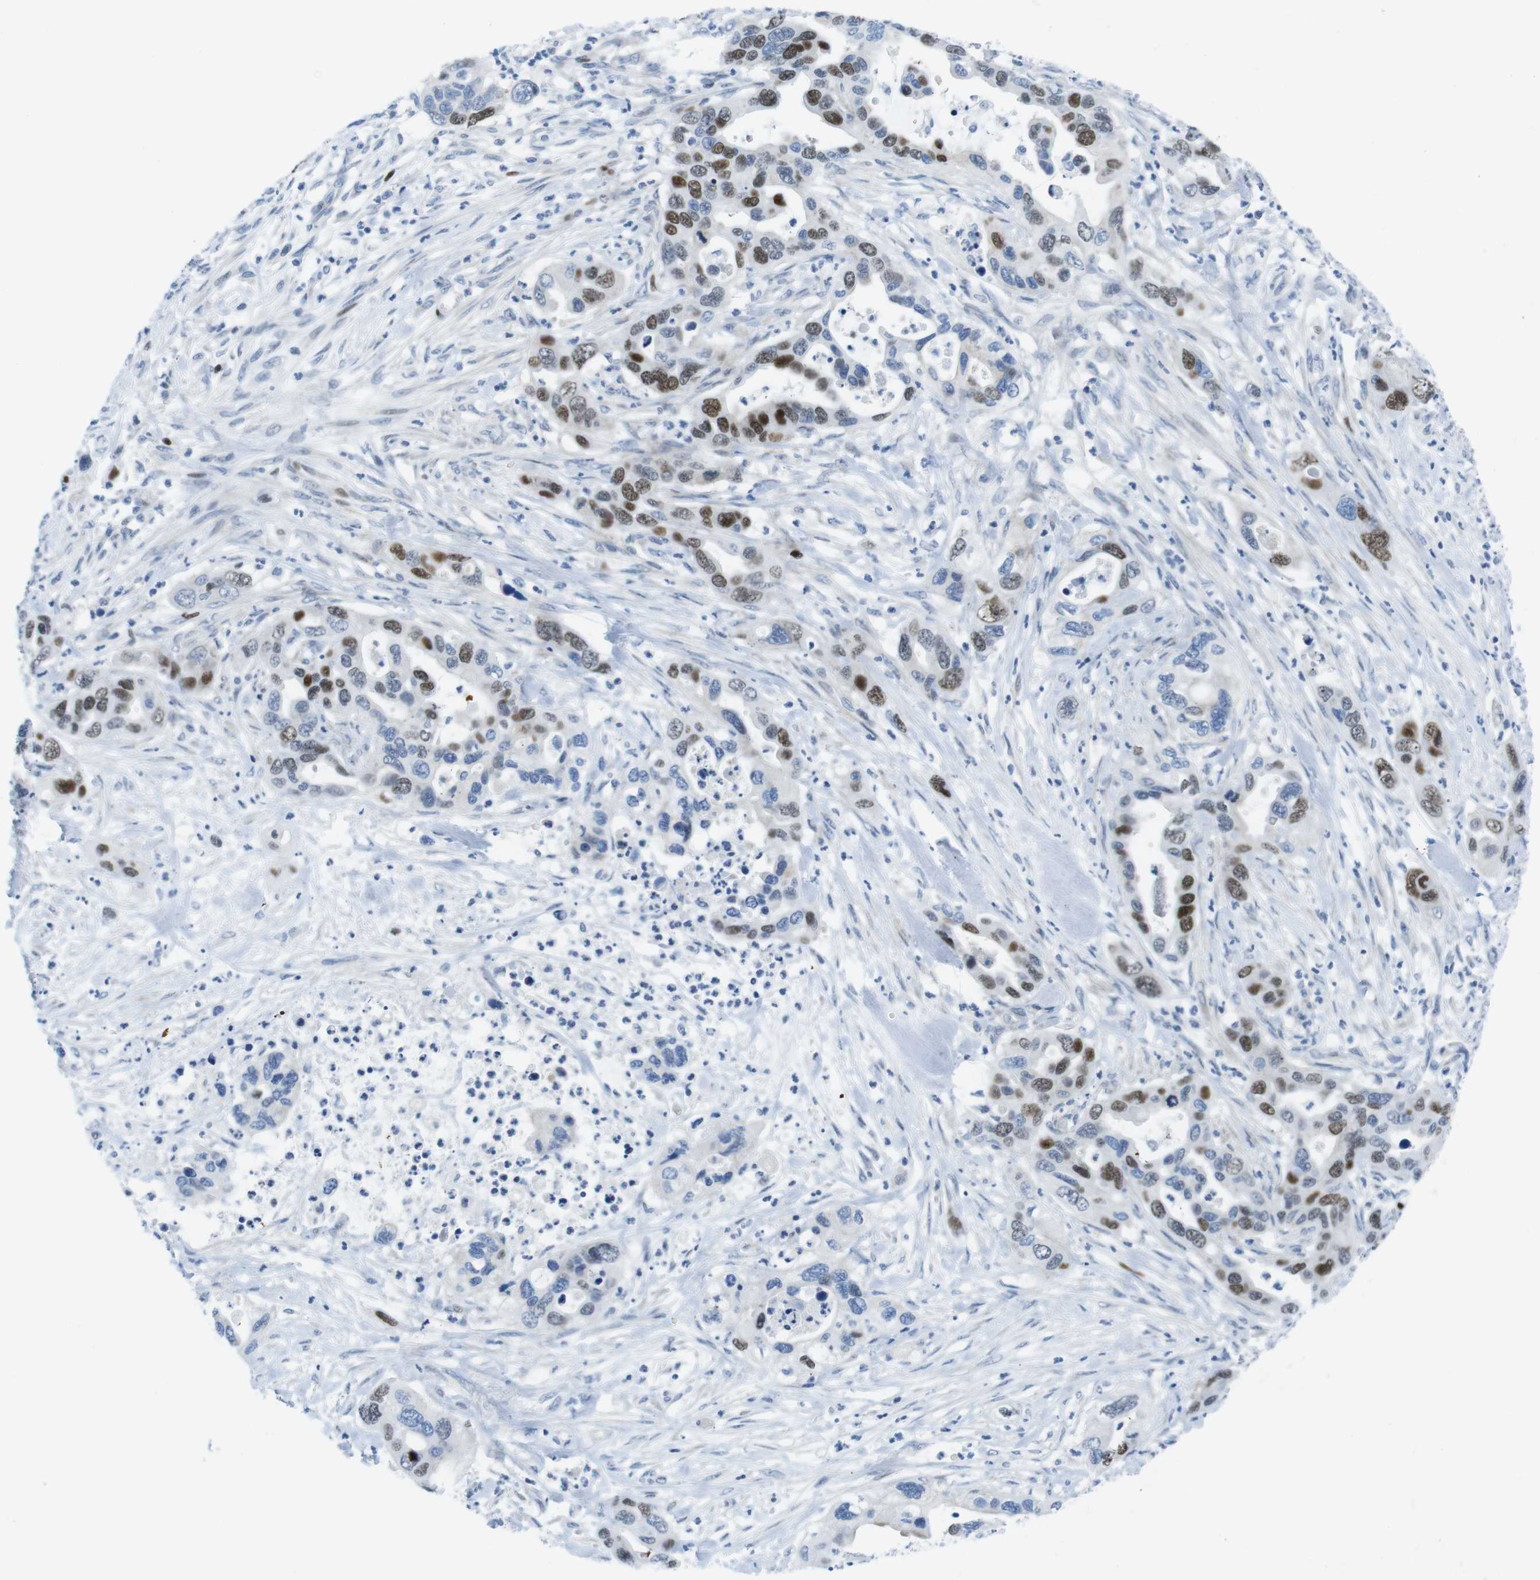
{"staining": {"intensity": "strong", "quantity": "25%-75%", "location": "nuclear"}, "tissue": "pancreatic cancer", "cell_type": "Tumor cells", "image_type": "cancer", "snomed": [{"axis": "morphology", "description": "Adenocarcinoma, NOS"}, {"axis": "topography", "description": "Pancreas"}], "caption": "Pancreatic cancer stained for a protein (brown) displays strong nuclear positive expression in approximately 25%-75% of tumor cells.", "gene": "CHAF1A", "patient": {"sex": "female", "age": 71}}